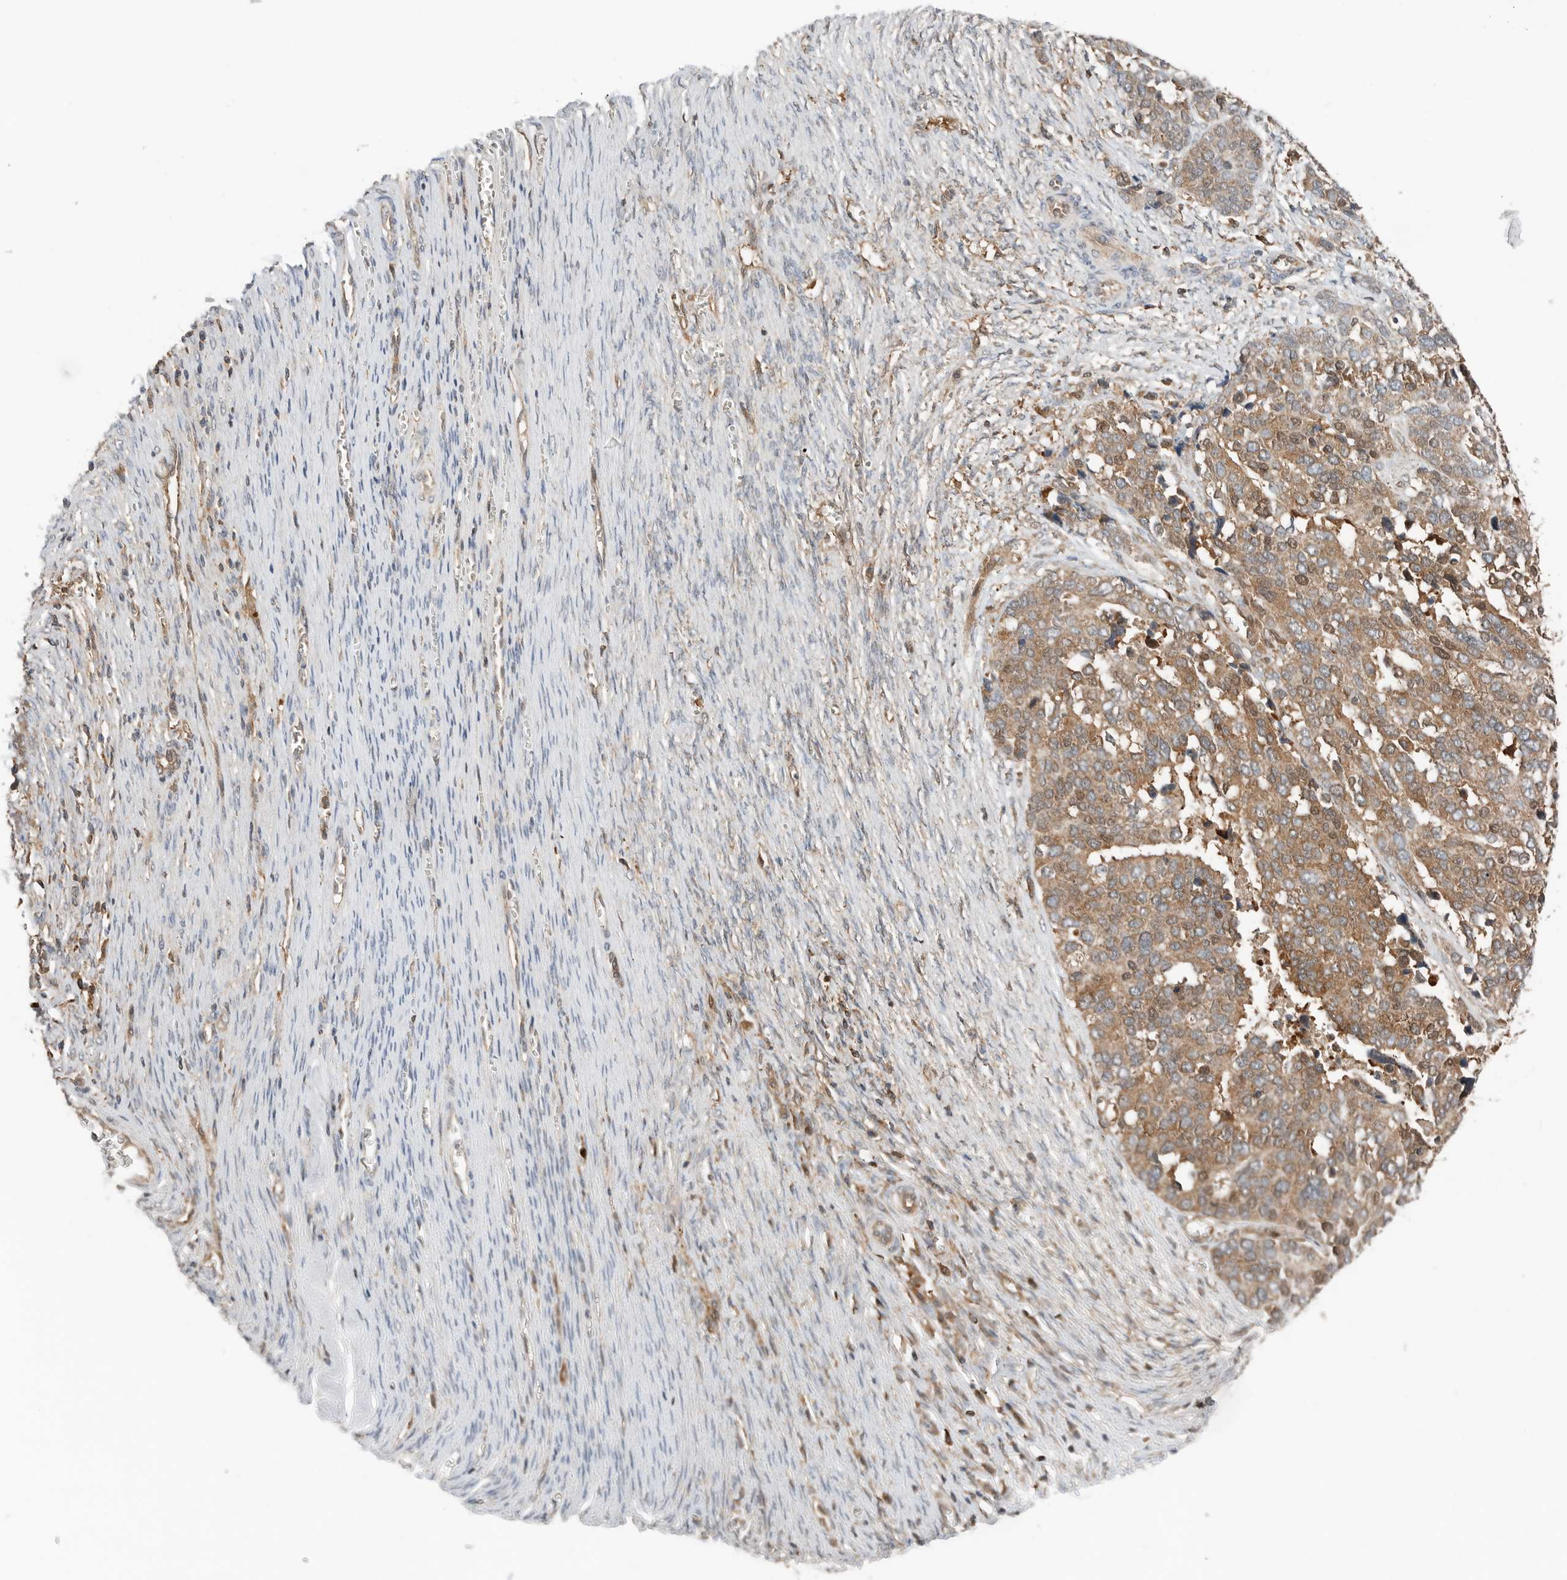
{"staining": {"intensity": "moderate", "quantity": ">75%", "location": "cytoplasmic/membranous,nuclear"}, "tissue": "ovarian cancer", "cell_type": "Tumor cells", "image_type": "cancer", "snomed": [{"axis": "morphology", "description": "Cystadenocarcinoma, serous, NOS"}, {"axis": "topography", "description": "Ovary"}], "caption": "The photomicrograph demonstrates a brown stain indicating the presence of a protein in the cytoplasmic/membranous and nuclear of tumor cells in ovarian cancer.", "gene": "XPNPEP1", "patient": {"sex": "female", "age": 44}}